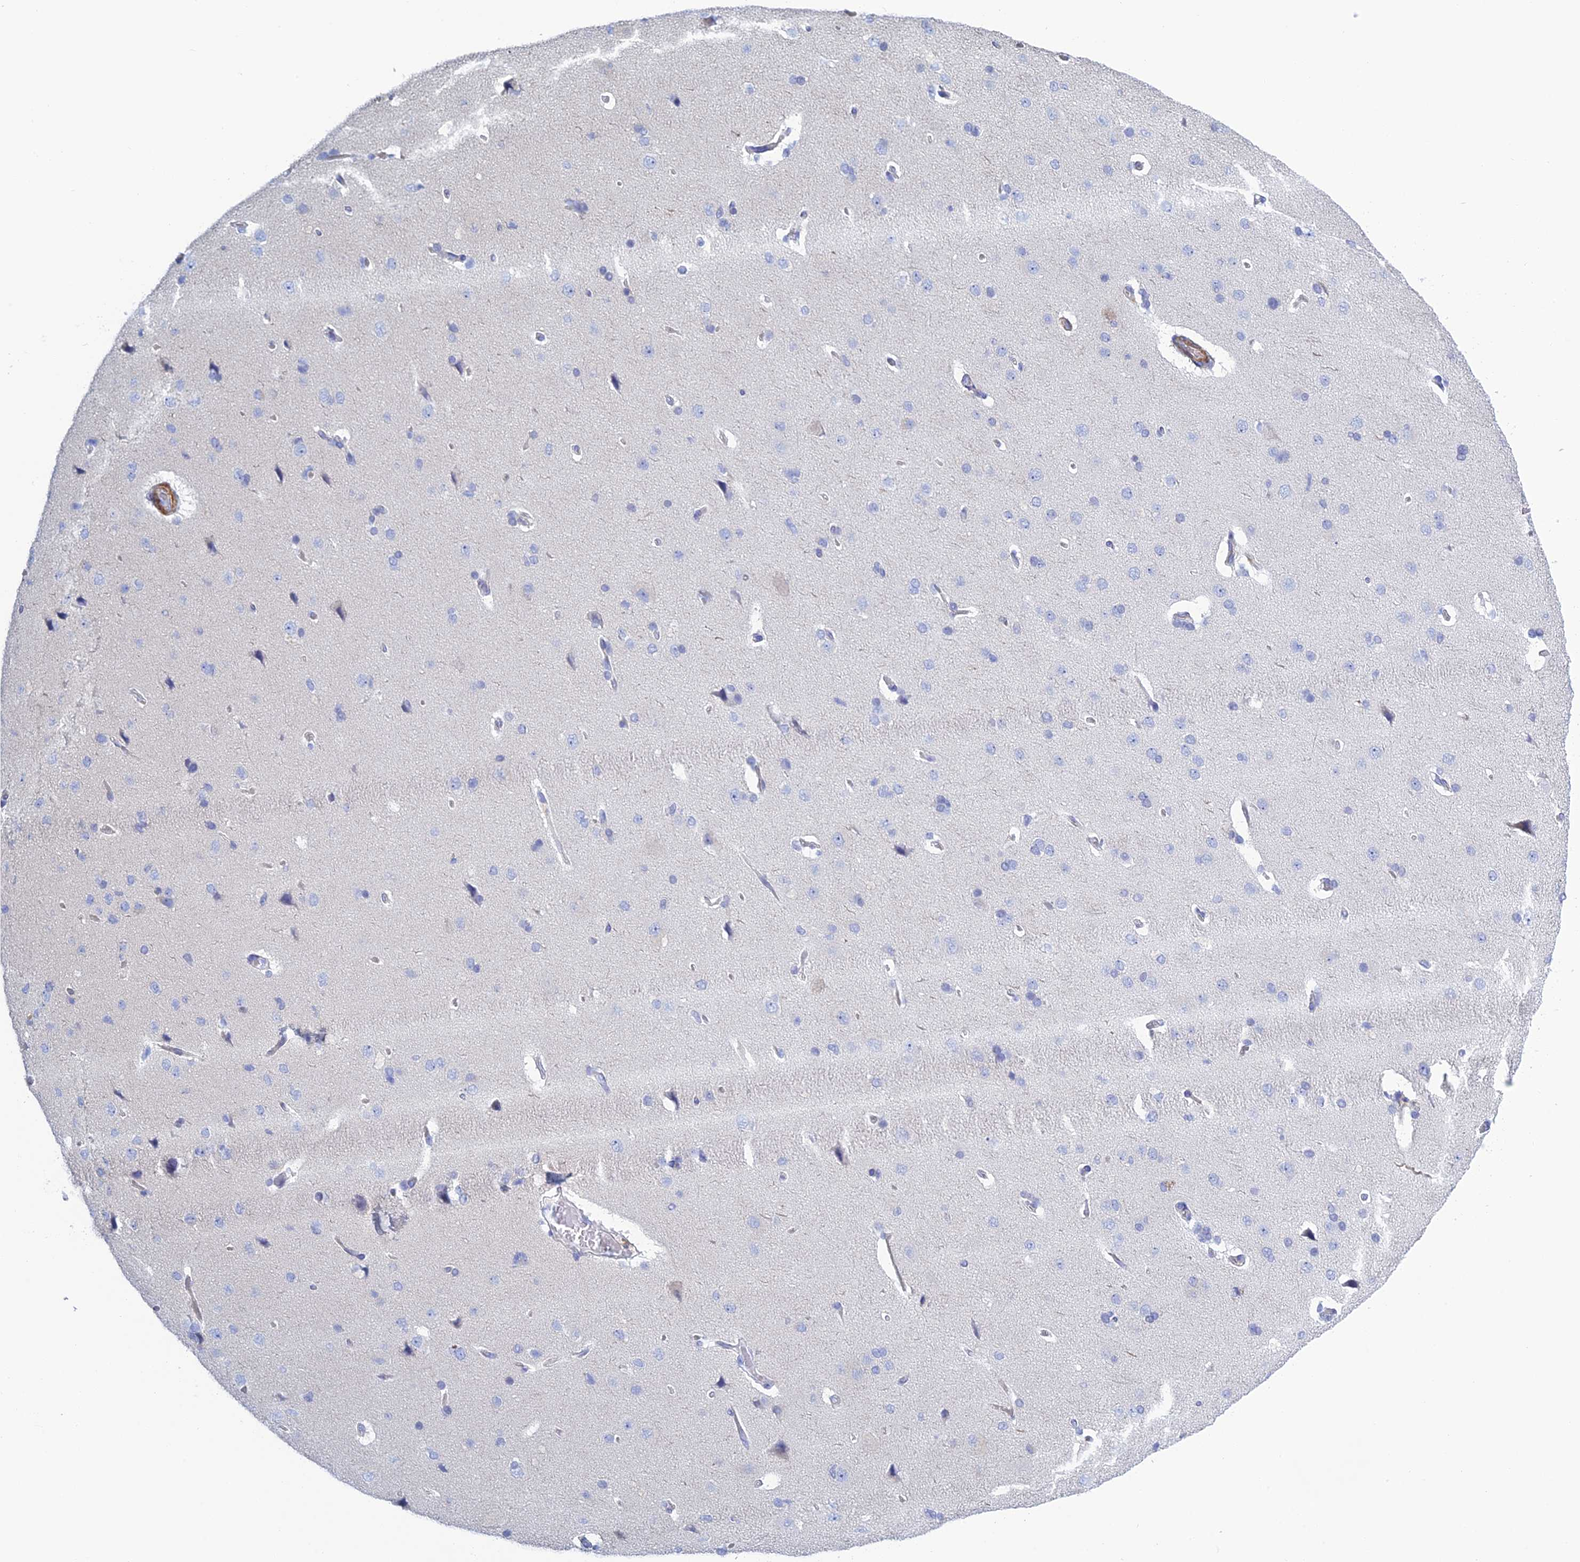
{"staining": {"intensity": "negative", "quantity": "none", "location": "none"}, "tissue": "cerebral cortex", "cell_type": "Endothelial cells", "image_type": "normal", "snomed": [{"axis": "morphology", "description": "Normal tissue, NOS"}, {"axis": "topography", "description": "Cerebral cortex"}], "caption": "Benign cerebral cortex was stained to show a protein in brown. There is no significant positivity in endothelial cells. Nuclei are stained in blue.", "gene": "PCDHA8", "patient": {"sex": "male", "age": 62}}